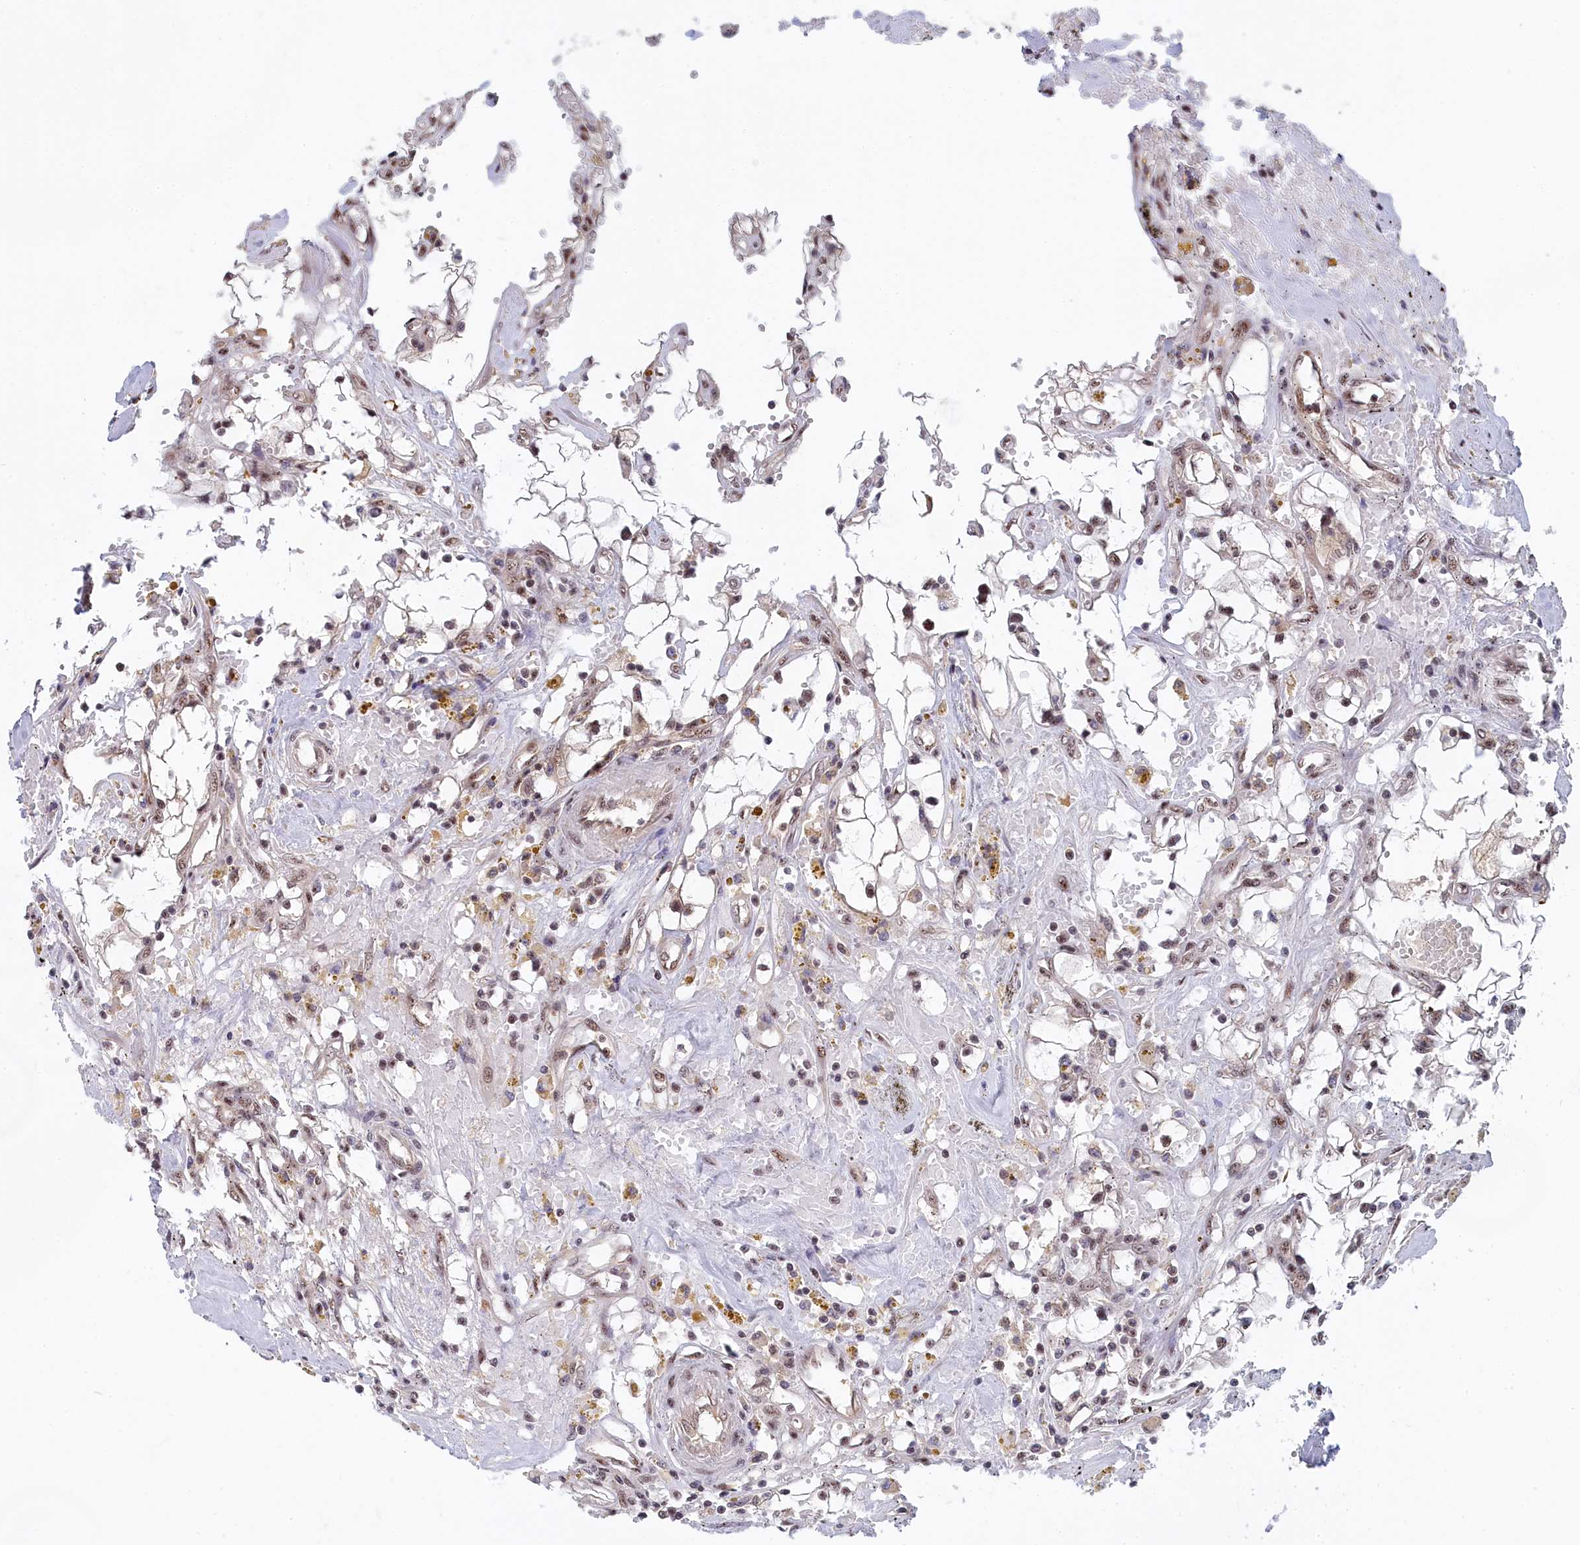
{"staining": {"intensity": "weak", "quantity": ">75%", "location": "nuclear"}, "tissue": "renal cancer", "cell_type": "Tumor cells", "image_type": "cancer", "snomed": [{"axis": "morphology", "description": "Adenocarcinoma, NOS"}, {"axis": "topography", "description": "Kidney"}], "caption": "Protein expression by immunohistochemistry (IHC) exhibits weak nuclear positivity in about >75% of tumor cells in renal adenocarcinoma.", "gene": "TAB1", "patient": {"sex": "male", "age": 56}}